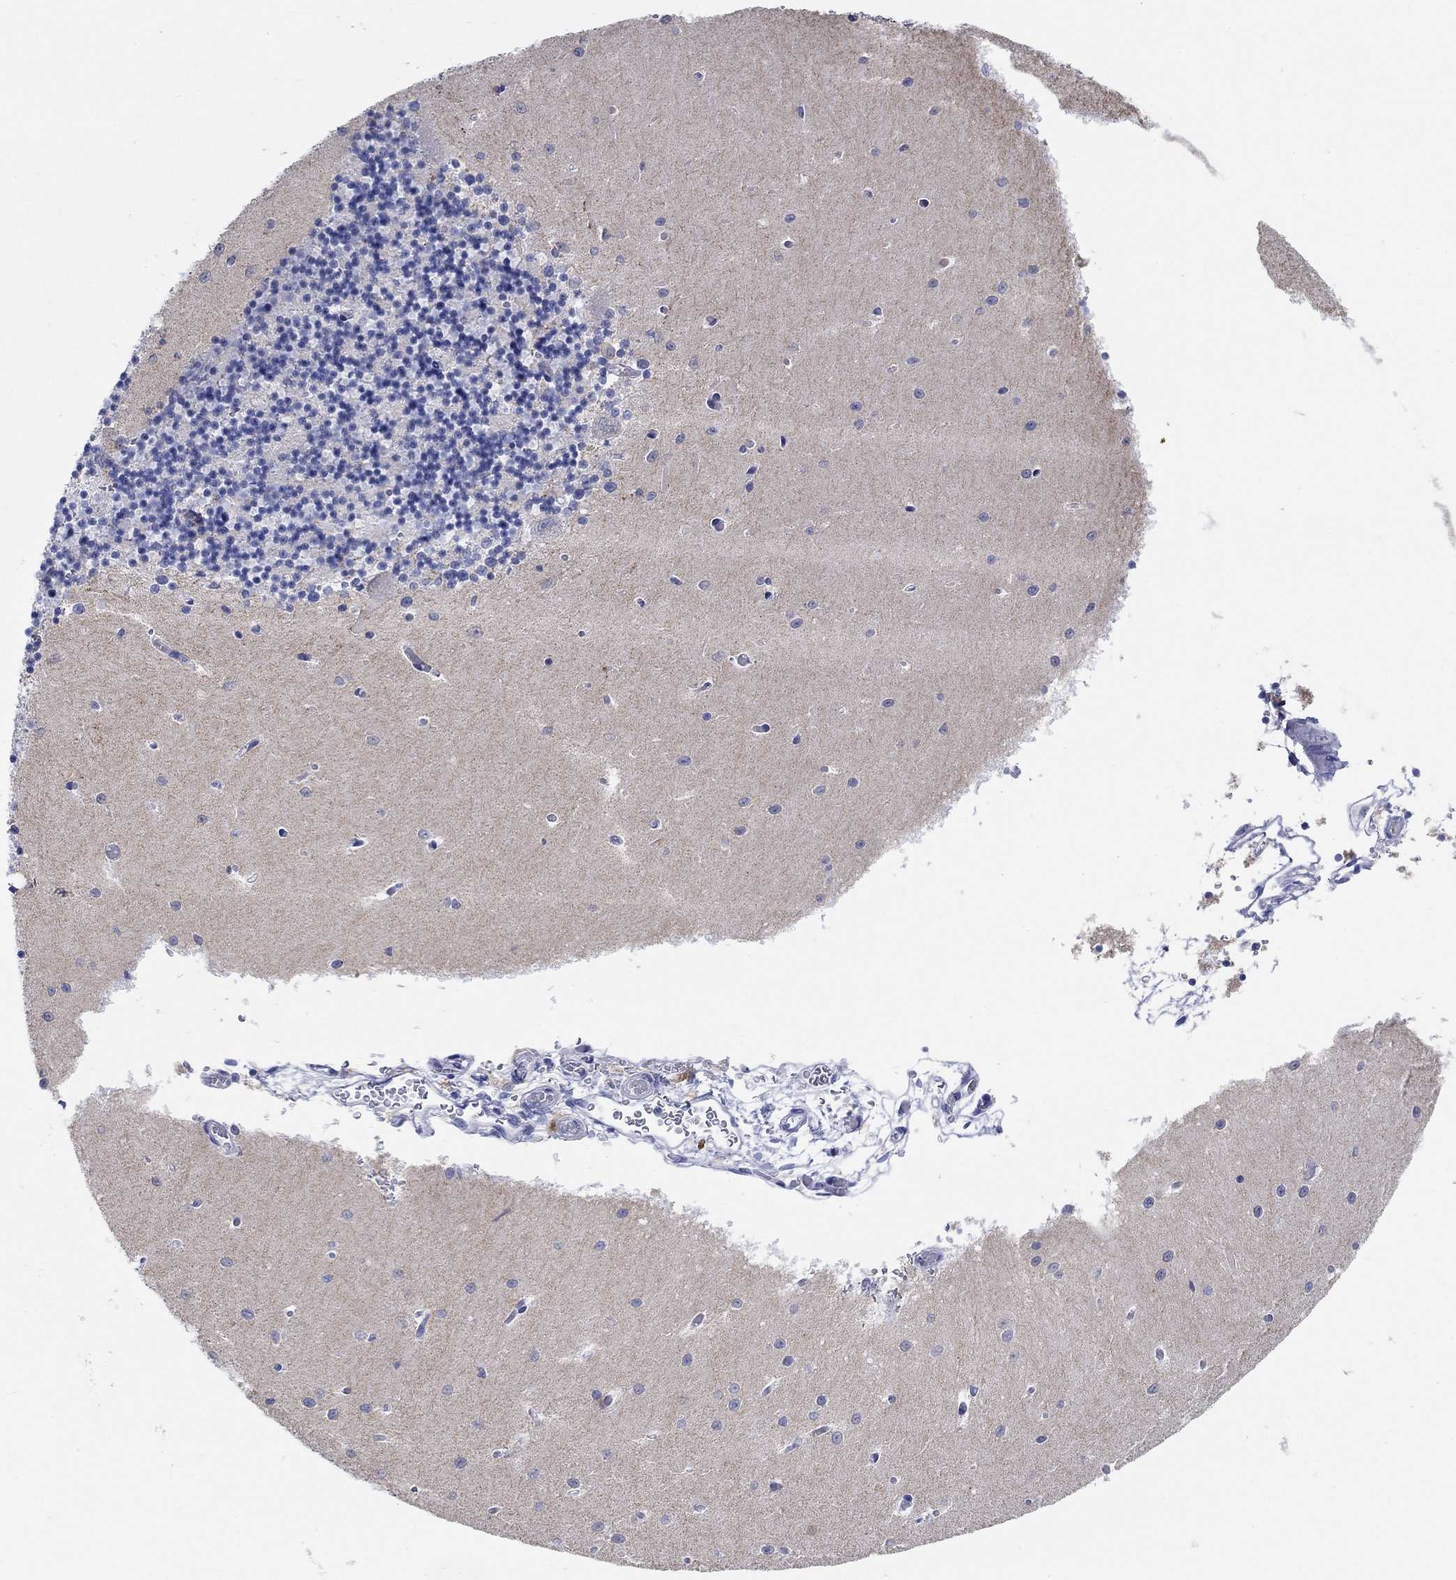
{"staining": {"intensity": "negative", "quantity": "none", "location": "none"}, "tissue": "cerebellum", "cell_type": "Cells in granular layer", "image_type": "normal", "snomed": [{"axis": "morphology", "description": "Normal tissue, NOS"}, {"axis": "topography", "description": "Cerebellum"}], "caption": "Cells in granular layer show no significant staining in benign cerebellum. (DAB (3,3'-diaminobenzidine) immunohistochemistry, high magnification).", "gene": "GRIA3", "patient": {"sex": "female", "age": 64}}